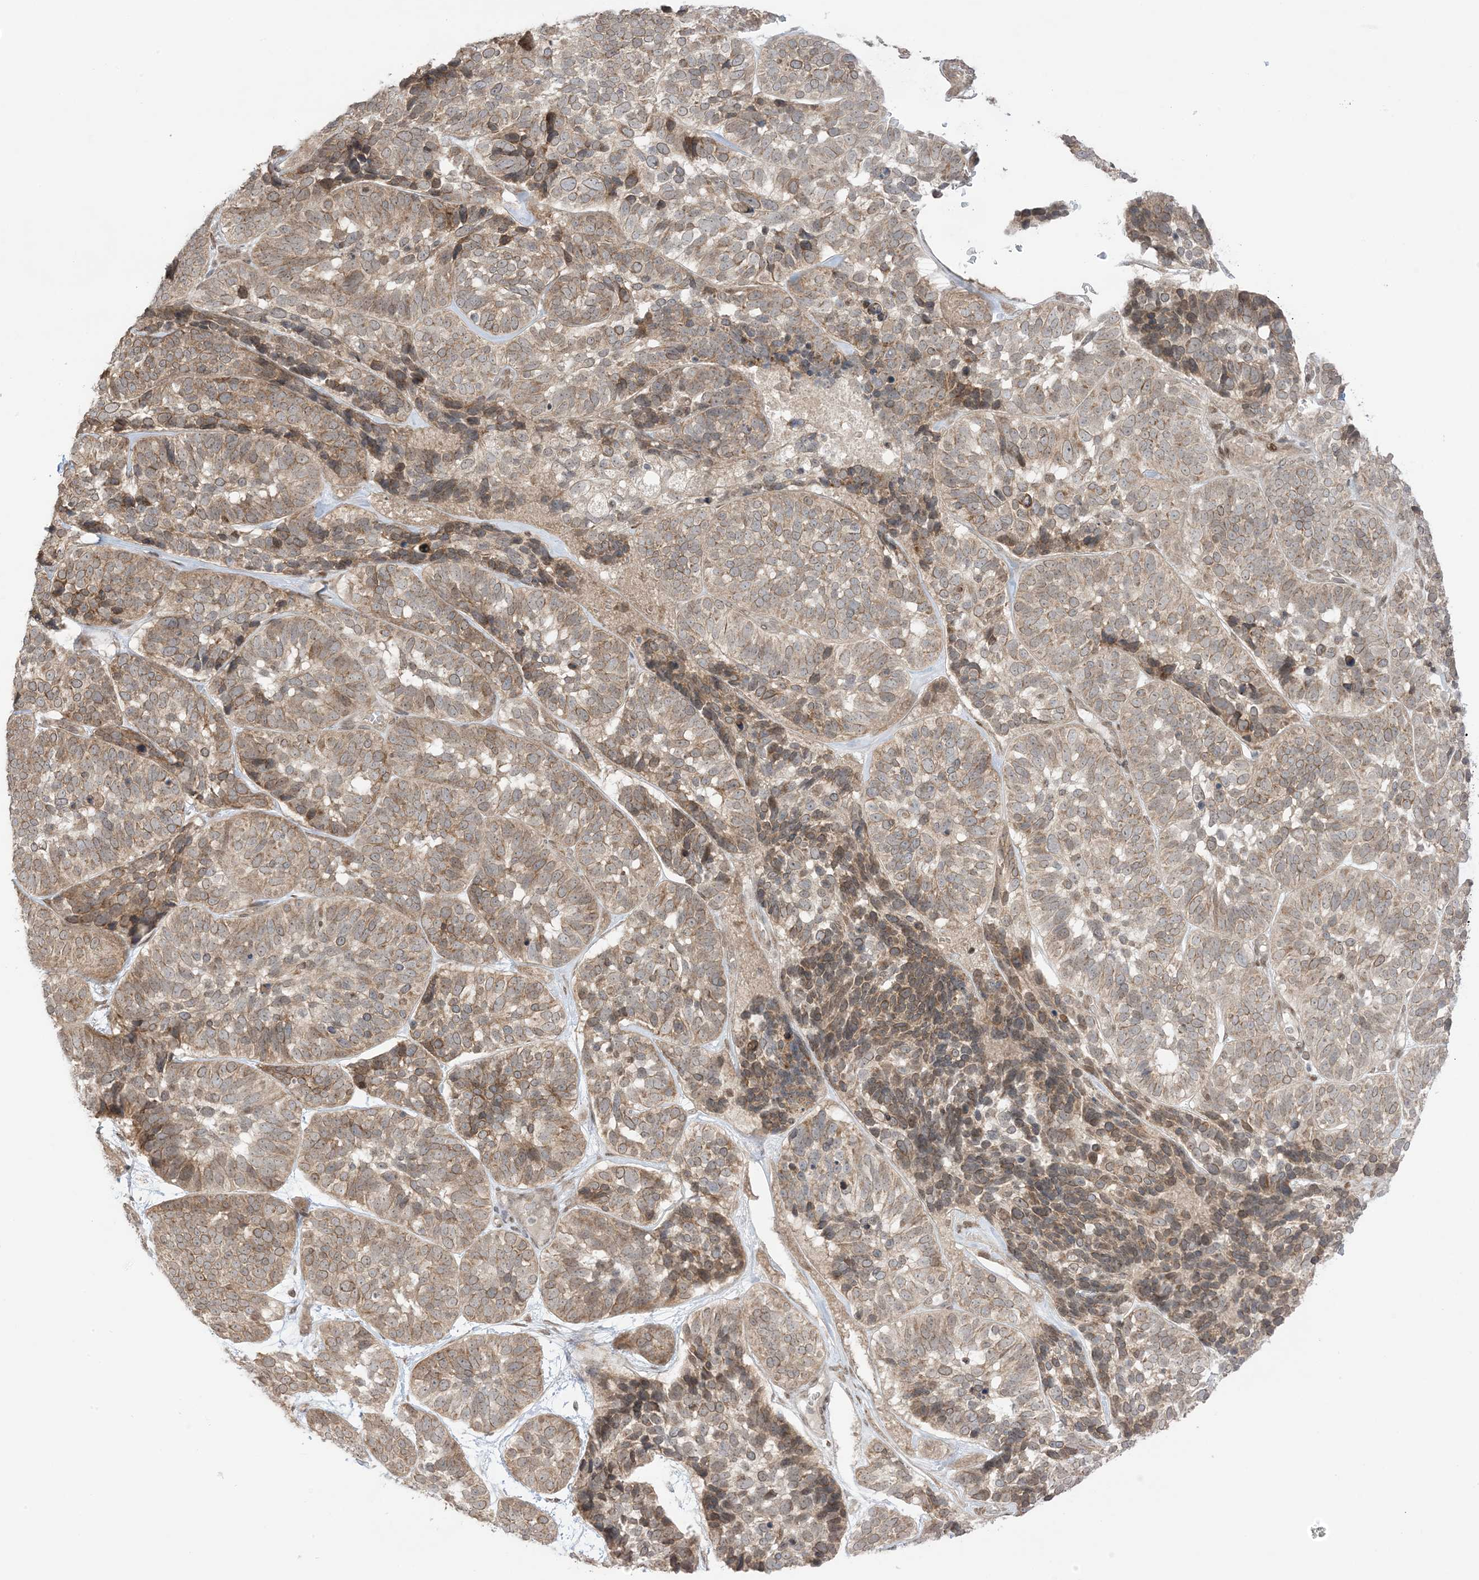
{"staining": {"intensity": "moderate", "quantity": ">75%", "location": "cytoplasmic/membranous"}, "tissue": "skin cancer", "cell_type": "Tumor cells", "image_type": "cancer", "snomed": [{"axis": "morphology", "description": "Basal cell carcinoma"}, {"axis": "topography", "description": "Skin"}], "caption": "Immunohistochemical staining of human skin basal cell carcinoma demonstrates moderate cytoplasmic/membranous protein positivity in about >75% of tumor cells. (DAB IHC, brown staining for protein, blue staining for nuclei).", "gene": "UBE2E2", "patient": {"sex": "male", "age": 62}}